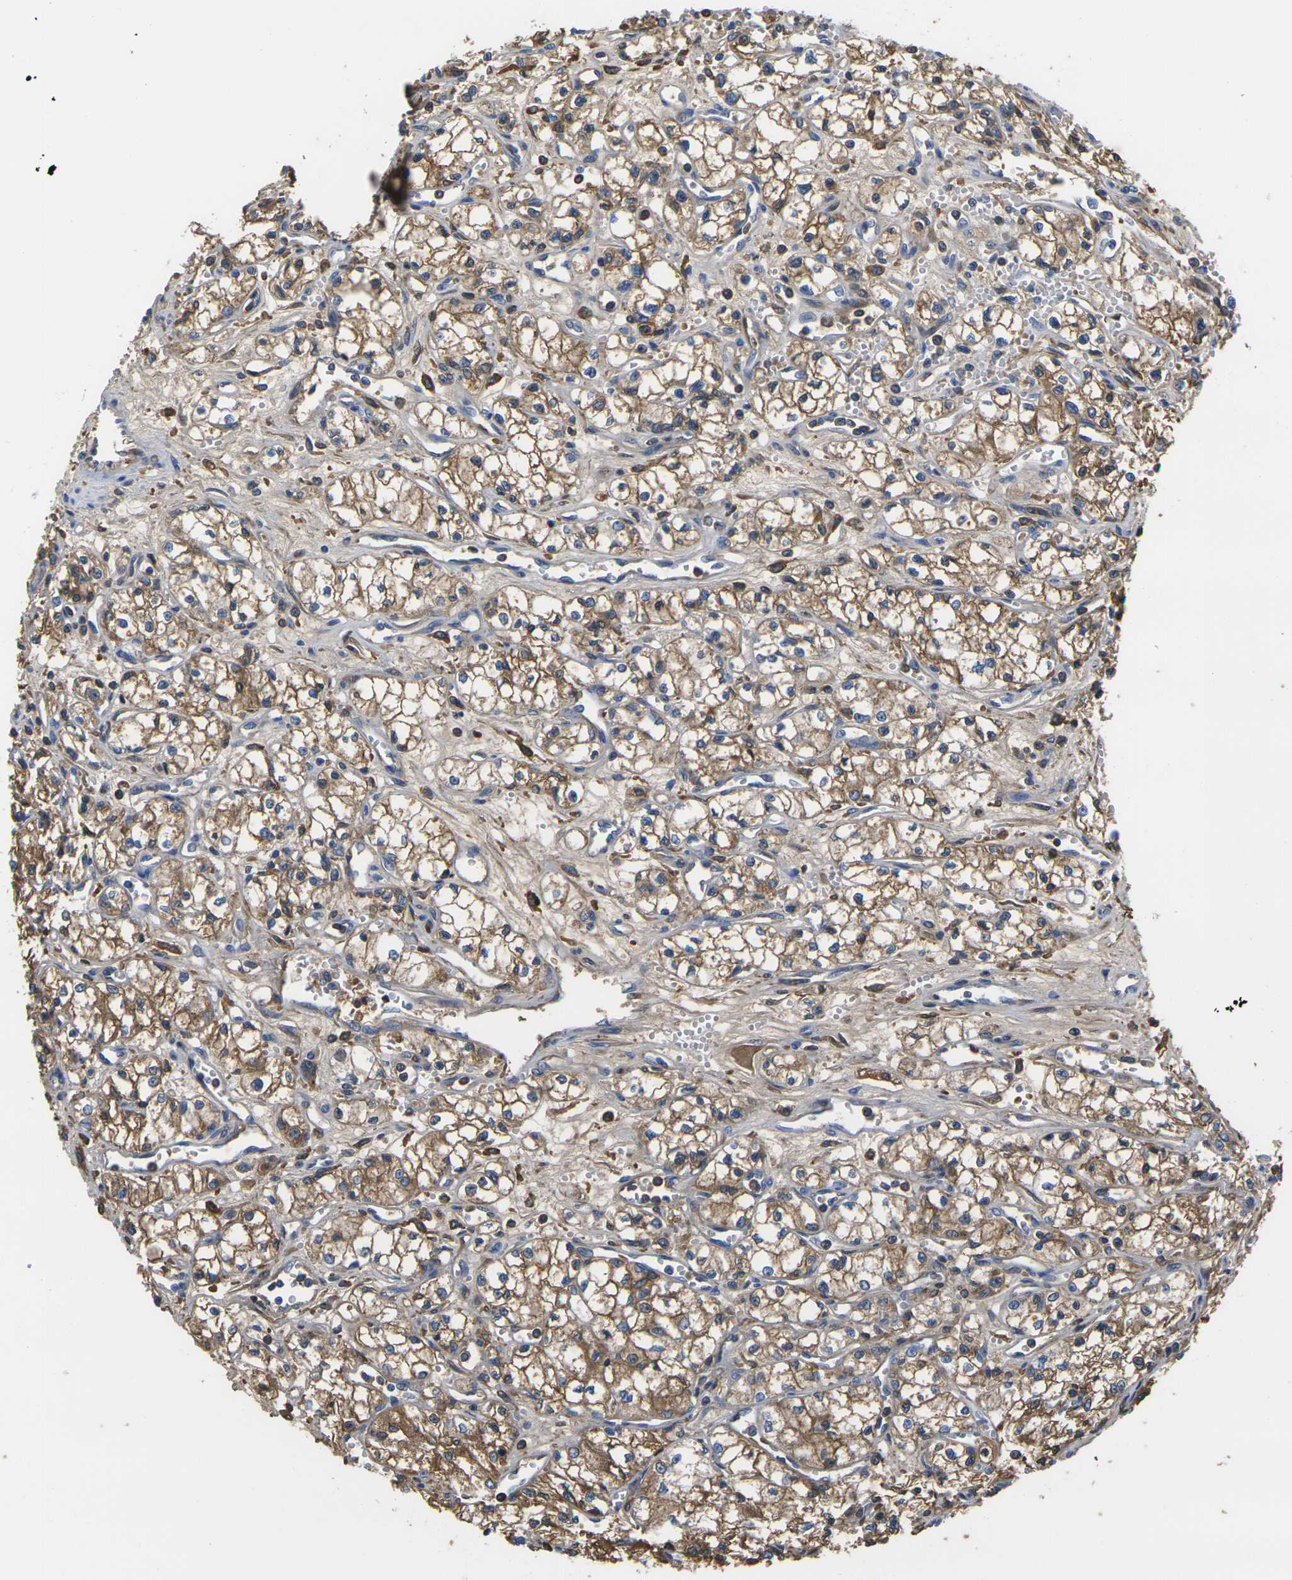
{"staining": {"intensity": "moderate", "quantity": ">75%", "location": "cytoplasmic/membranous"}, "tissue": "renal cancer", "cell_type": "Tumor cells", "image_type": "cancer", "snomed": [{"axis": "morphology", "description": "Normal tissue, NOS"}, {"axis": "morphology", "description": "Adenocarcinoma, NOS"}, {"axis": "topography", "description": "Kidney"}], "caption": "An image of human adenocarcinoma (renal) stained for a protein shows moderate cytoplasmic/membranous brown staining in tumor cells. Immunohistochemistry (ihc) stains the protein in brown and the nuclei are stained blue.", "gene": "GREM2", "patient": {"sex": "male", "age": 59}}